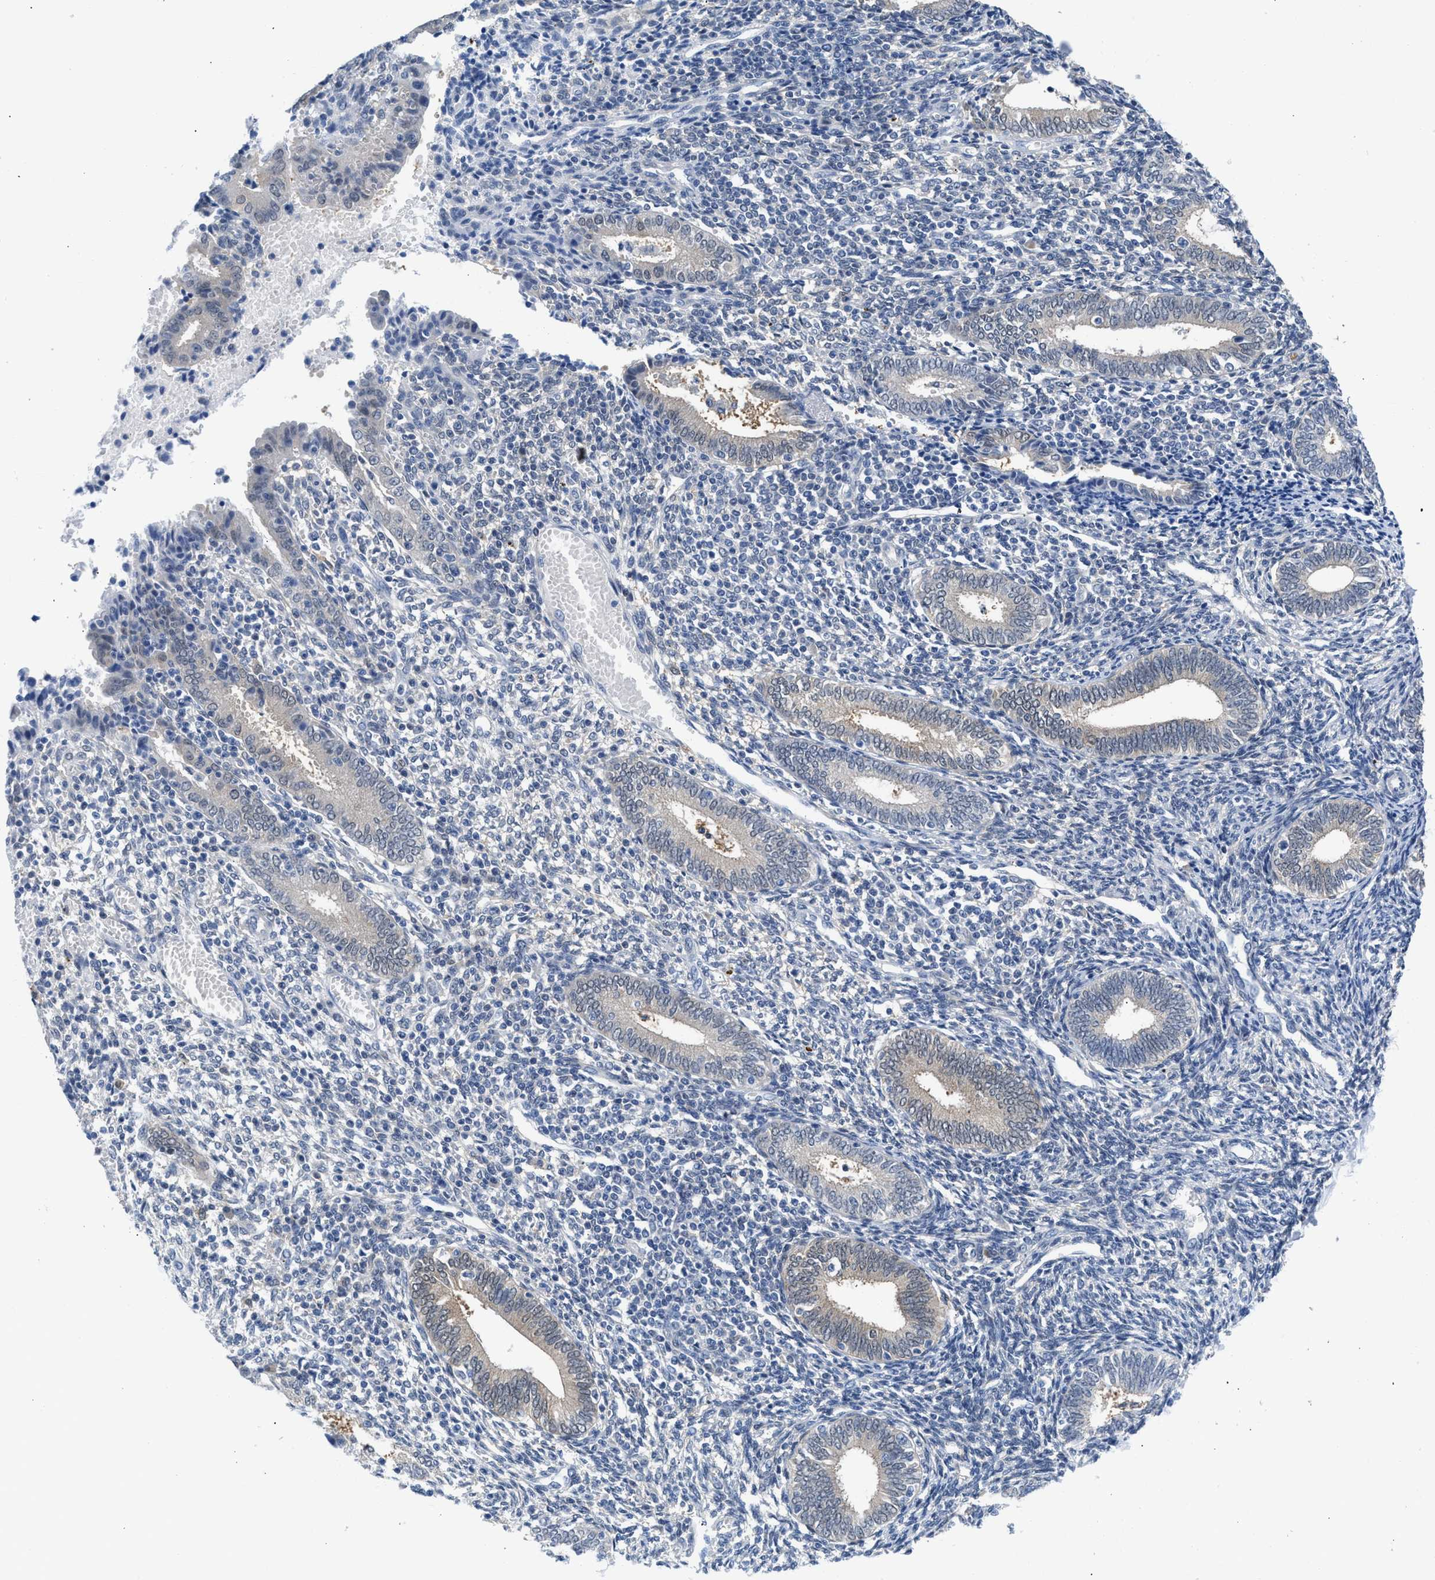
{"staining": {"intensity": "negative", "quantity": "none", "location": "none"}, "tissue": "endometrium", "cell_type": "Cells in endometrial stroma", "image_type": "normal", "snomed": [{"axis": "morphology", "description": "Normal tissue, NOS"}, {"axis": "topography", "description": "Endometrium"}], "caption": "Protein analysis of benign endometrium shows no significant positivity in cells in endometrial stroma.", "gene": "CBR1", "patient": {"sex": "female", "age": 41}}